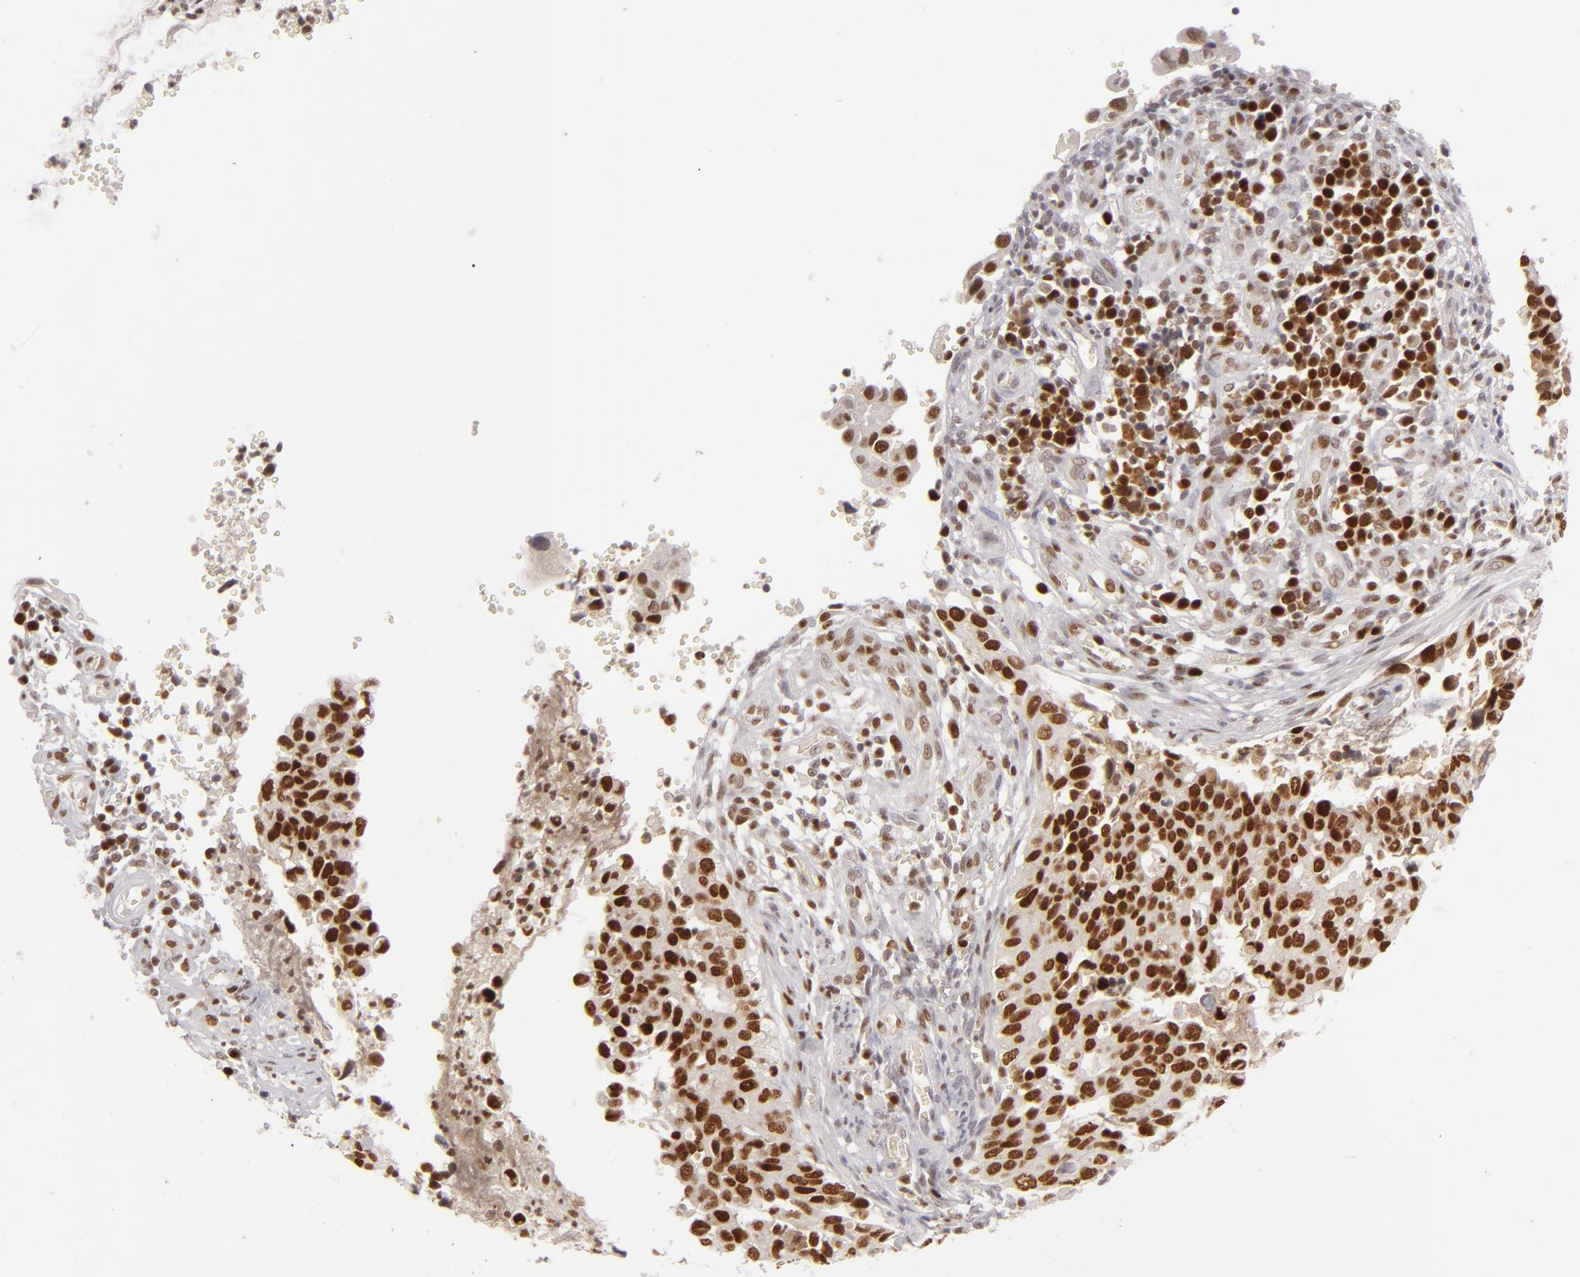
{"staining": {"intensity": "strong", "quantity": ">75%", "location": "nuclear"}, "tissue": "cervical cancer", "cell_type": "Tumor cells", "image_type": "cancer", "snomed": [{"axis": "morphology", "description": "Normal tissue, NOS"}, {"axis": "morphology", "description": "Squamous cell carcinoma, NOS"}, {"axis": "topography", "description": "Cervix"}], "caption": "Protein staining by IHC displays strong nuclear staining in approximately >75% of tumor cells in cervical squamous cell carcinoma.", "gene": "FEN1", "patient": {"sex": "female", "age": 45}}